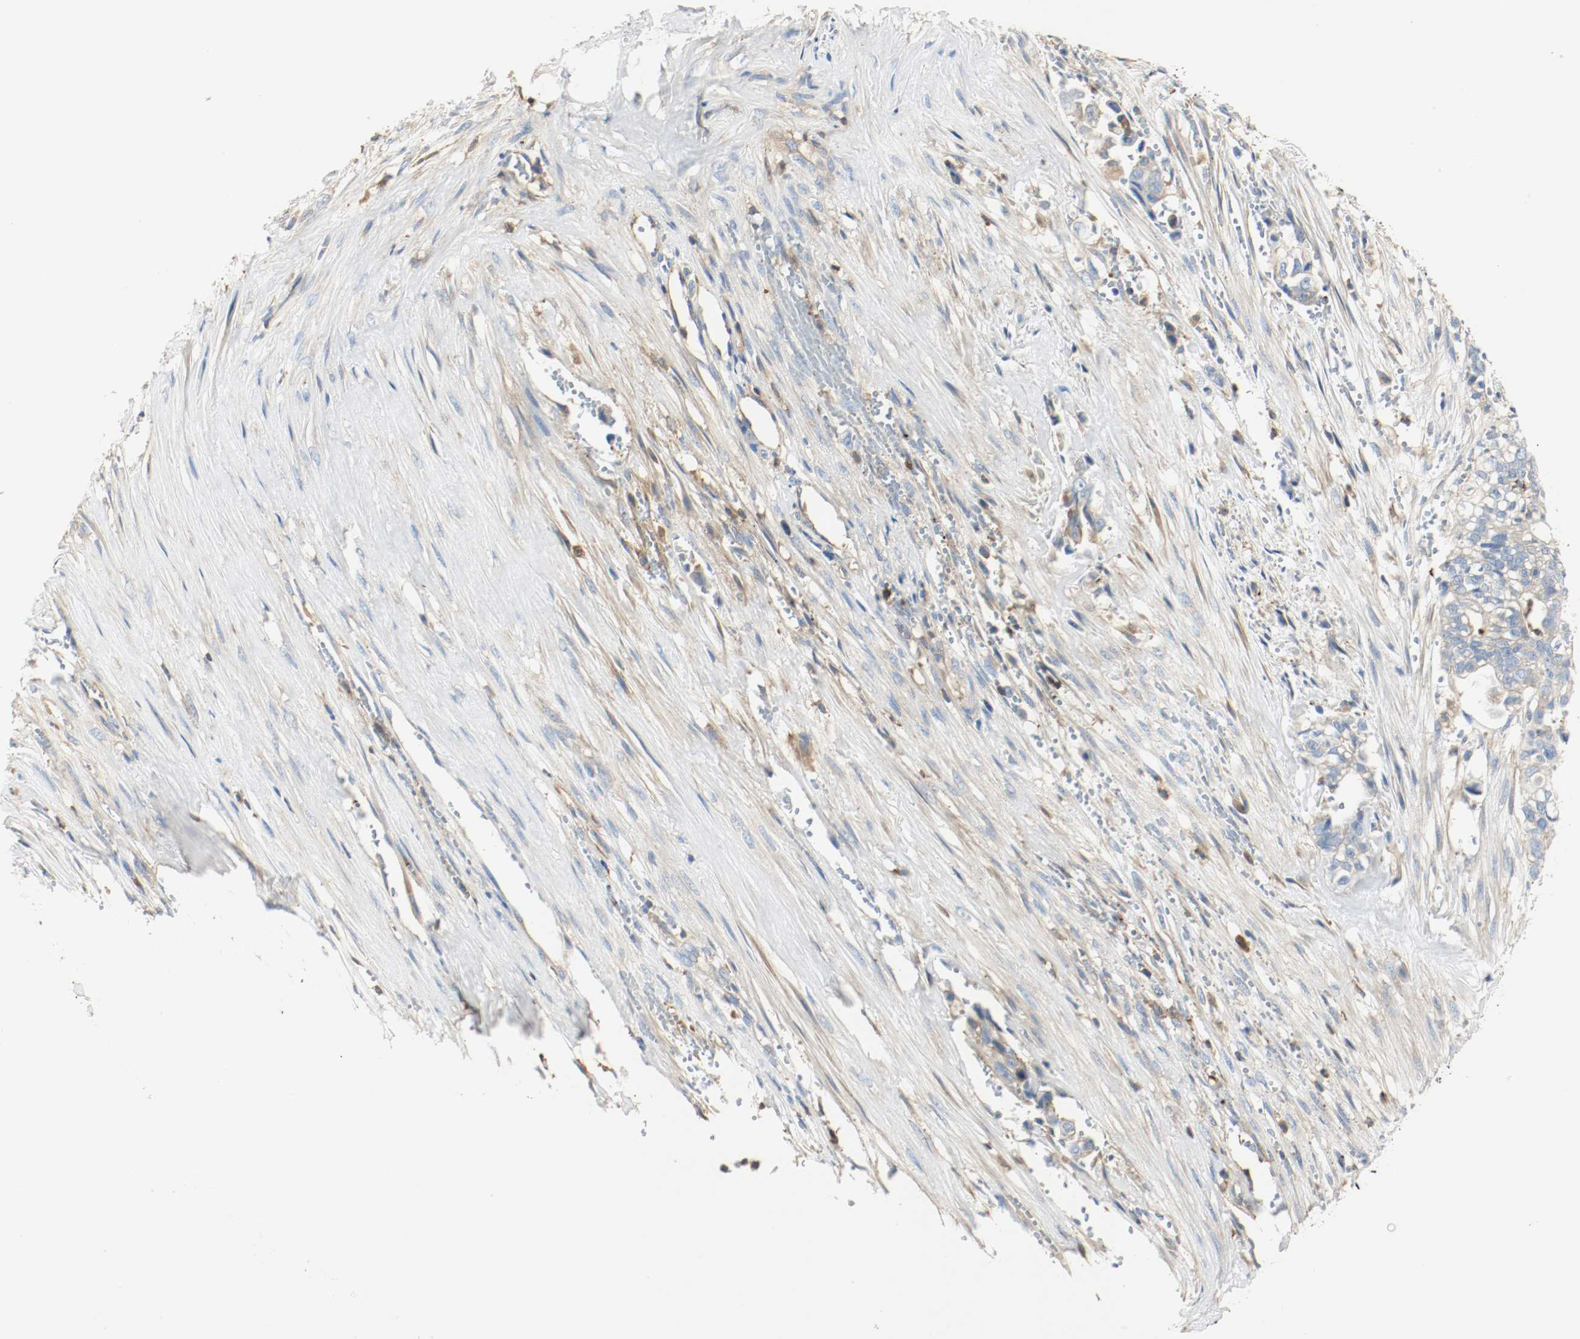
{"staining": {"intensity": "weak", "quantity": "25%-75%", "location": "cytoplasmic/membranous"}, "tissue": "liver cancer", "cell_type": "Tumor cells", "image_type": "cancer", "snomed": [{"axis": "morphology", "description": "Cholangiocarcinoma"}, {"axis": "topography", "description": "Liver"}], "caption": "Immunohistochemical staining of cholangiocarcinoma (liver) shows low levels of weak cytoplasmic/membranous staining in approximately 25%-75% of tumor cells. The protein is stained brown, and the nuclei are stained in blue (DAB (3,3'-diaminobenzidine) IHC with brightfield microscopy, high magnification).", "gene": "ARPC1B", "patient": {"sex": "female", "age": 70}}